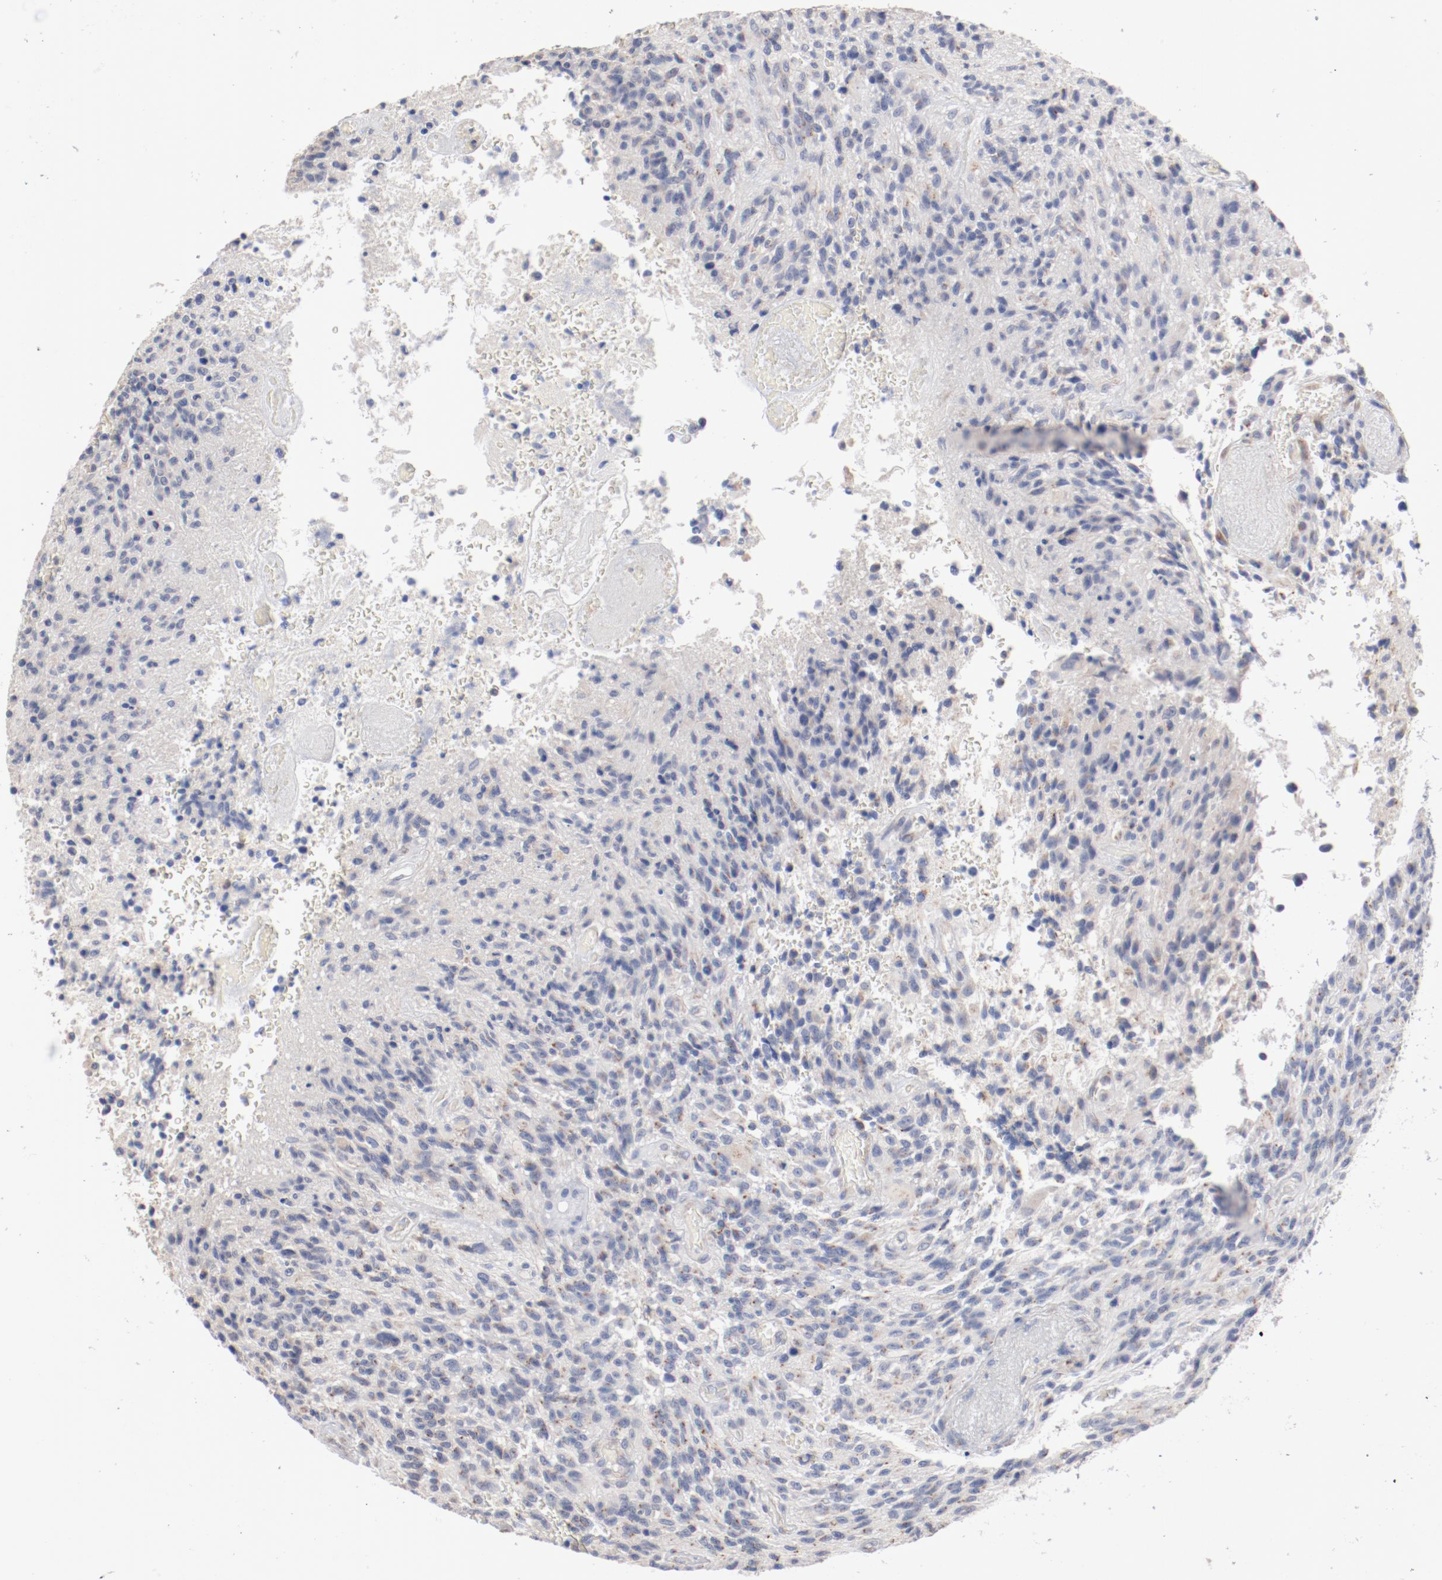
{"staining": {"intensity": "weak", "quantity": "25%-75%", "location": "cytoplasmic/membranous"}, "tissue": "glioma", "cell_type": "Tumor cells", "image_type": "cancer", "snomed": [{"axis": "morphology", "description": "Normal tissue, NOS"}, {"axis": "morphology", "description": "Glioma, malignant, High grade"}, {"axis": "topography", "description": "Cerebral cortex"}], "caption": "The micrograph demonstrates staining of malignant high-grade glioma, revealing weak cytoplasmic/membranous protein expression (brown color) within tumor cells. (brown staining indicates protein expression, while blue staining denotes nuclei).", "gene": "AK7", "patient": {"sex": "male", "age": 56}}